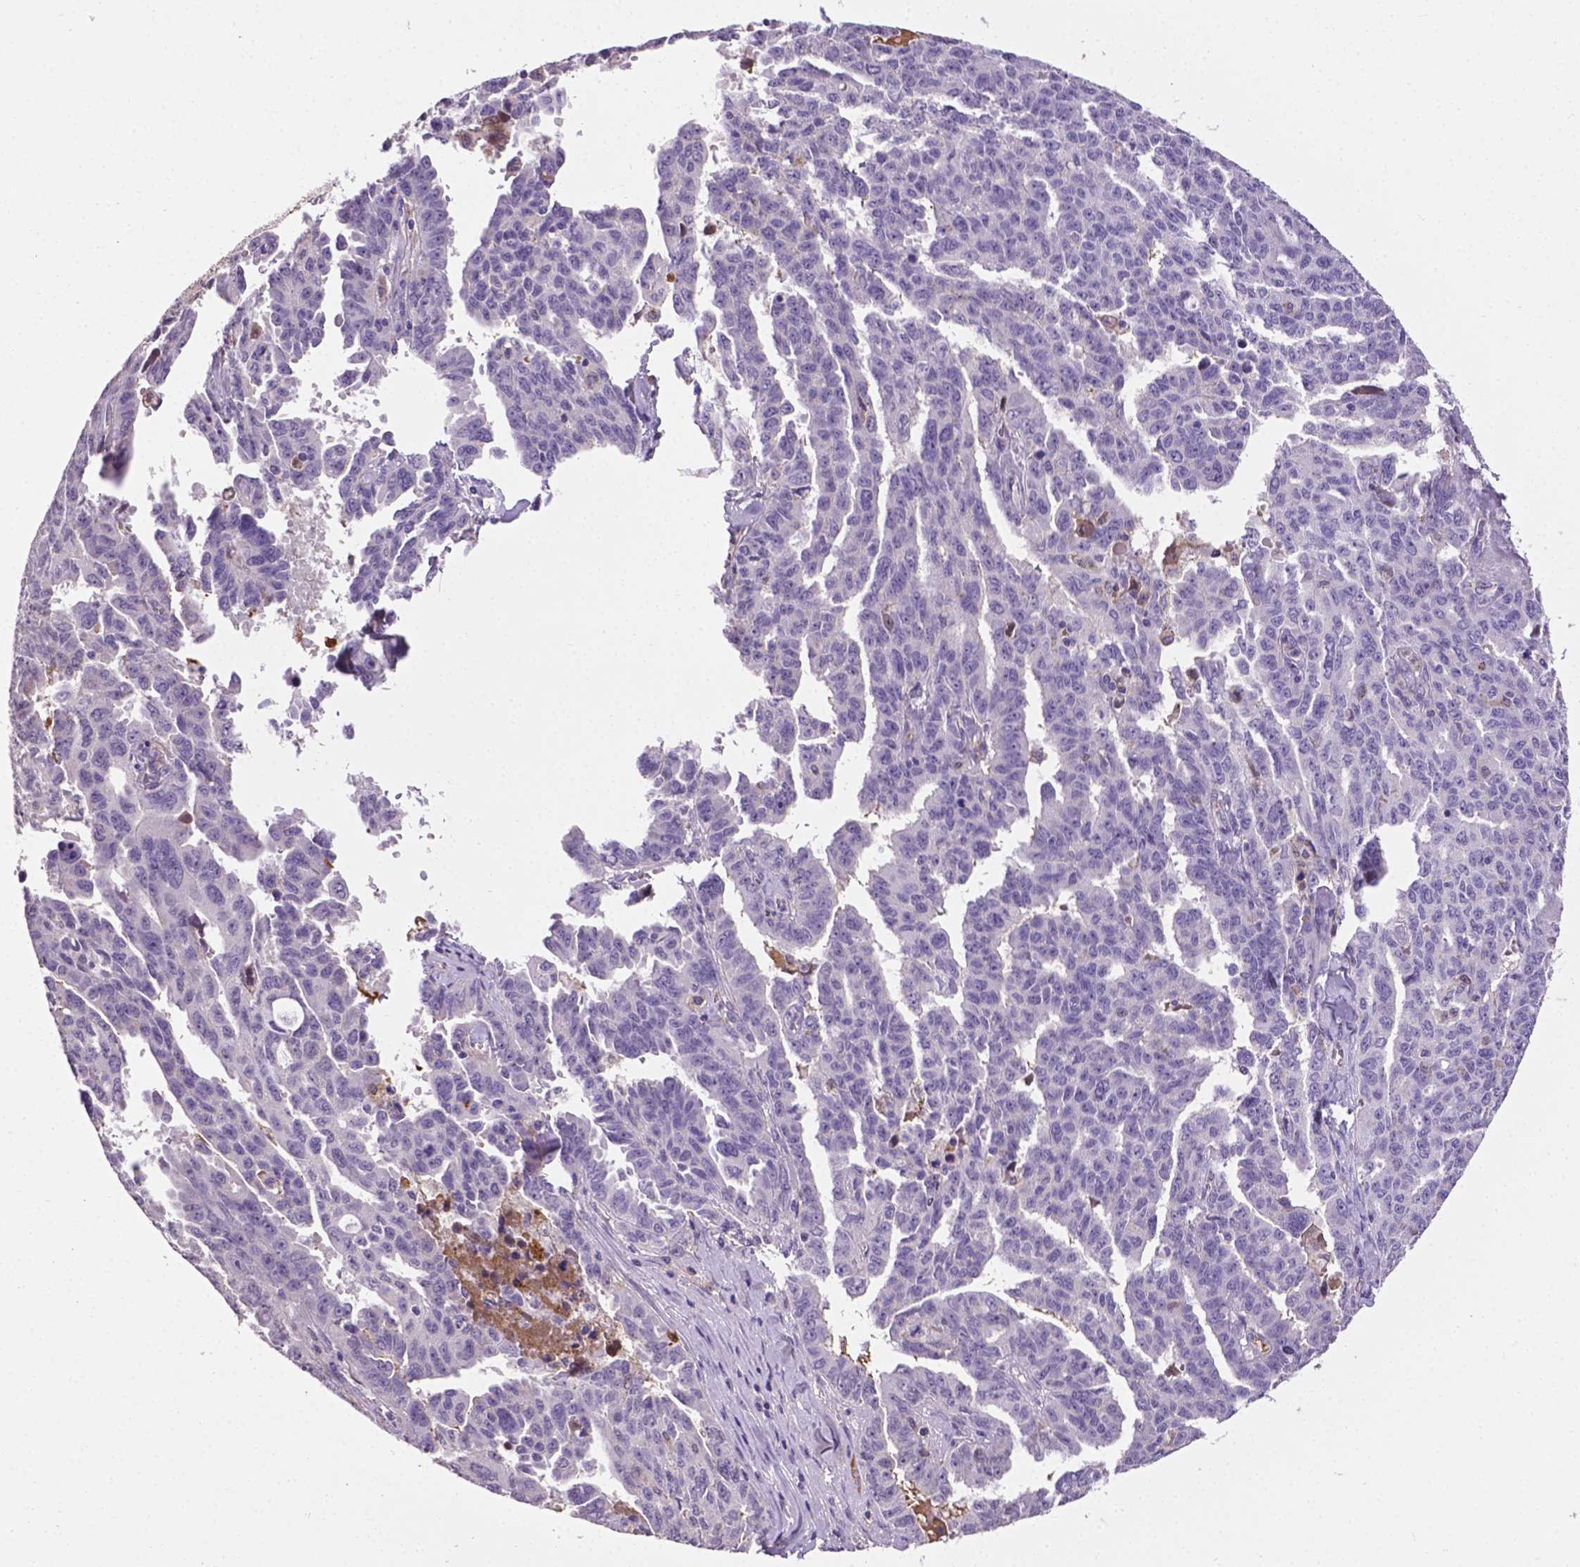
{"staining": {"intensity": "negative", "quantity": "none", "location": "none"}, "tissue": "ovarian cancer", "cell_type": "Tumor cells", "image_type": "cancer", "snomed": [{"axis": "morphology", "description": "Adenocarcinoma, NOS"}, {"axis": "morphology", "description": "Carcinoma, endometroid"}, {"axis": "topography", "description": "Ovary"}], "caption": "Tumor cells are negative for protein expression in human ovarian cancer.", "gene": "APOE", "patient": {"sex": "female", "age": 72}}